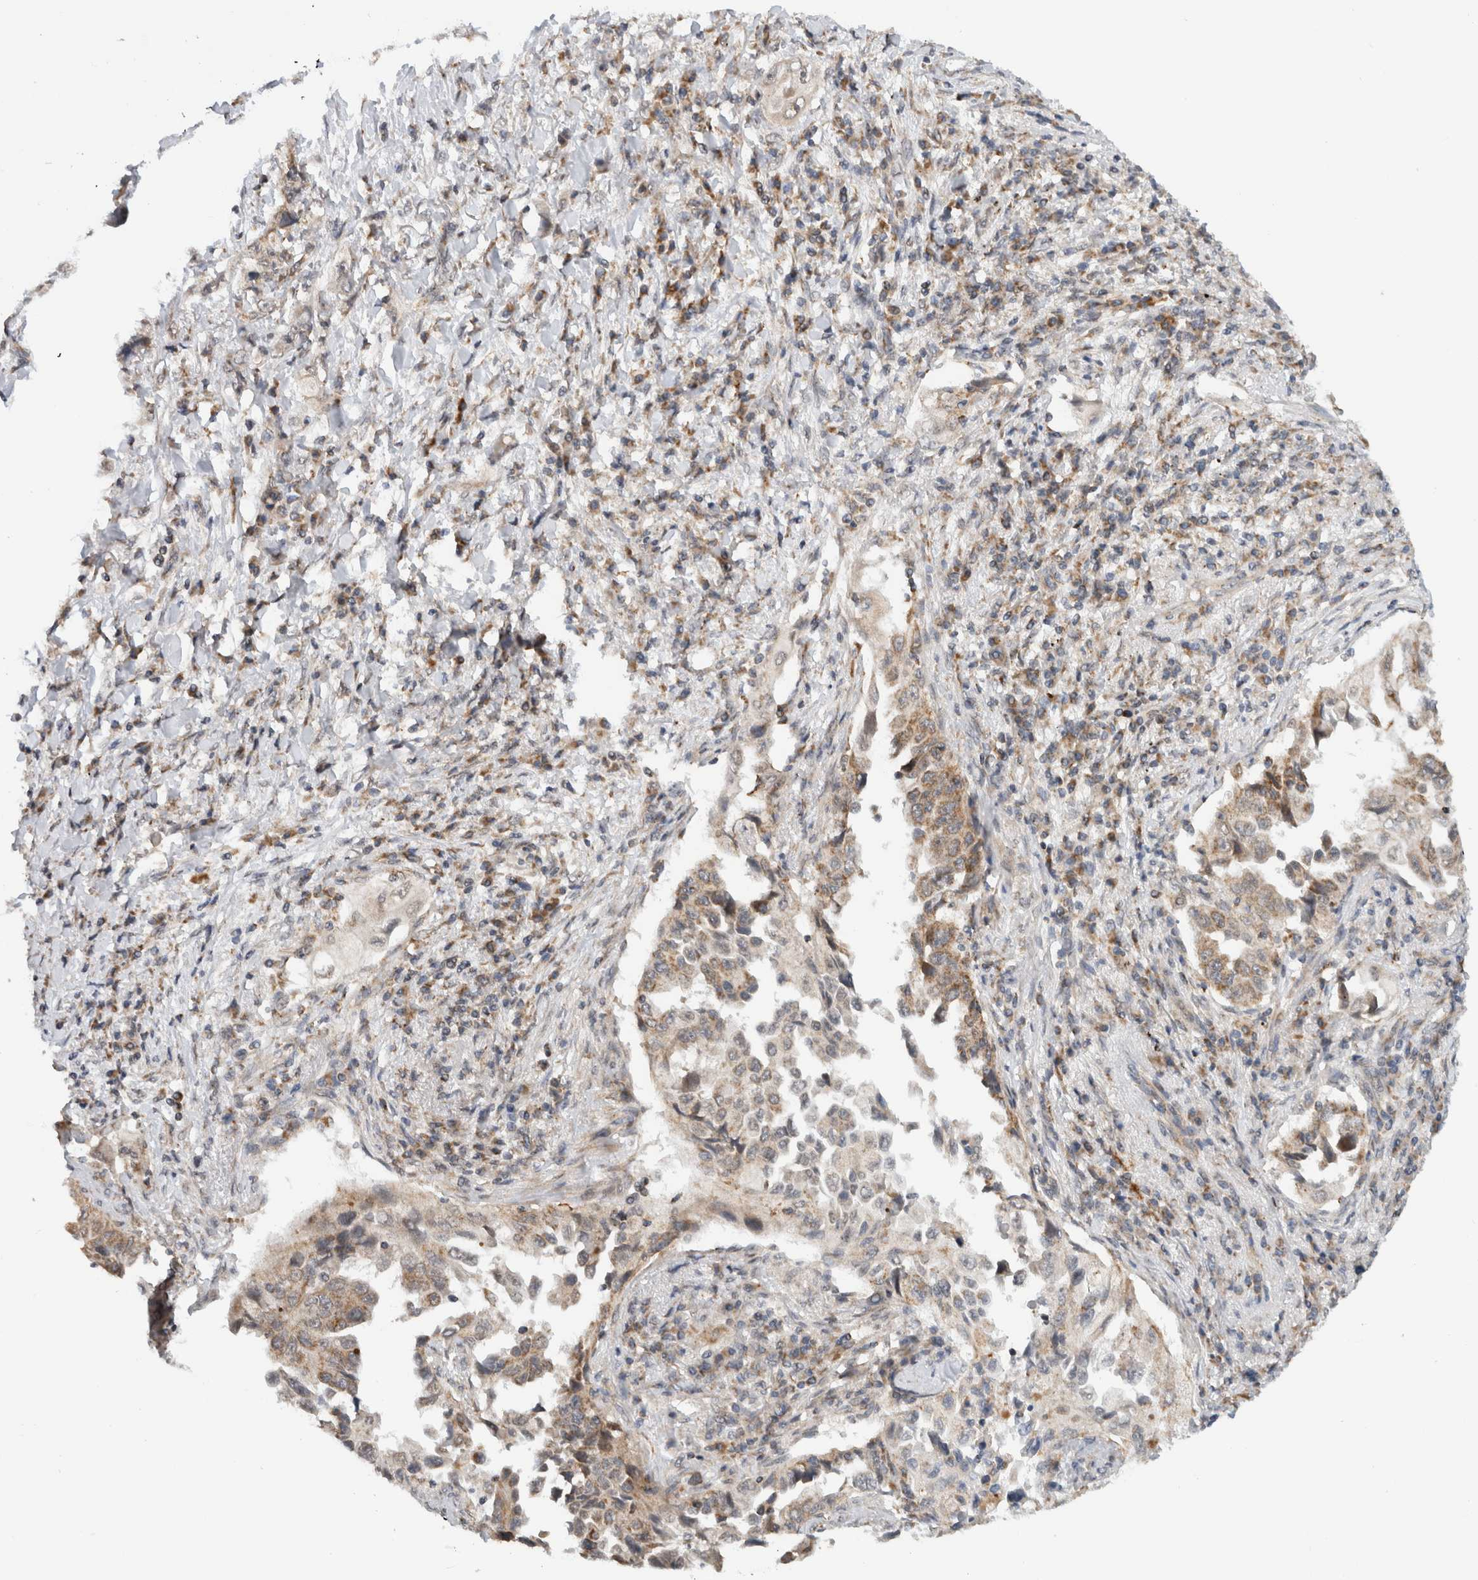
{"staining": {"intensity": "weak", "quantity": ">75%", "location": "cytoplasmic/membranous"}, "tissue": "lung cancer", "cell_type": "Tumor cells", "image_type": "cancer", "snomed": [{"axis": "morphology", "description": "Adenocarcinoma, NOS"}, {"axis": "topography", "description": "Lung"}], "caption": "Tumor cells show weak cytoplasmic/membranous positivity in approximately >75% of cells in lung cancer (adenocarcinoma). The staining was performed using DAB (3,3'-diaminobenzidine) to visualize the protein expression in brown, while the nuclei were stained in blue with hematoxylin (Magnification: 20x).", "gene": "CMC2", "patient": {"sex": "female", "age": 51}}